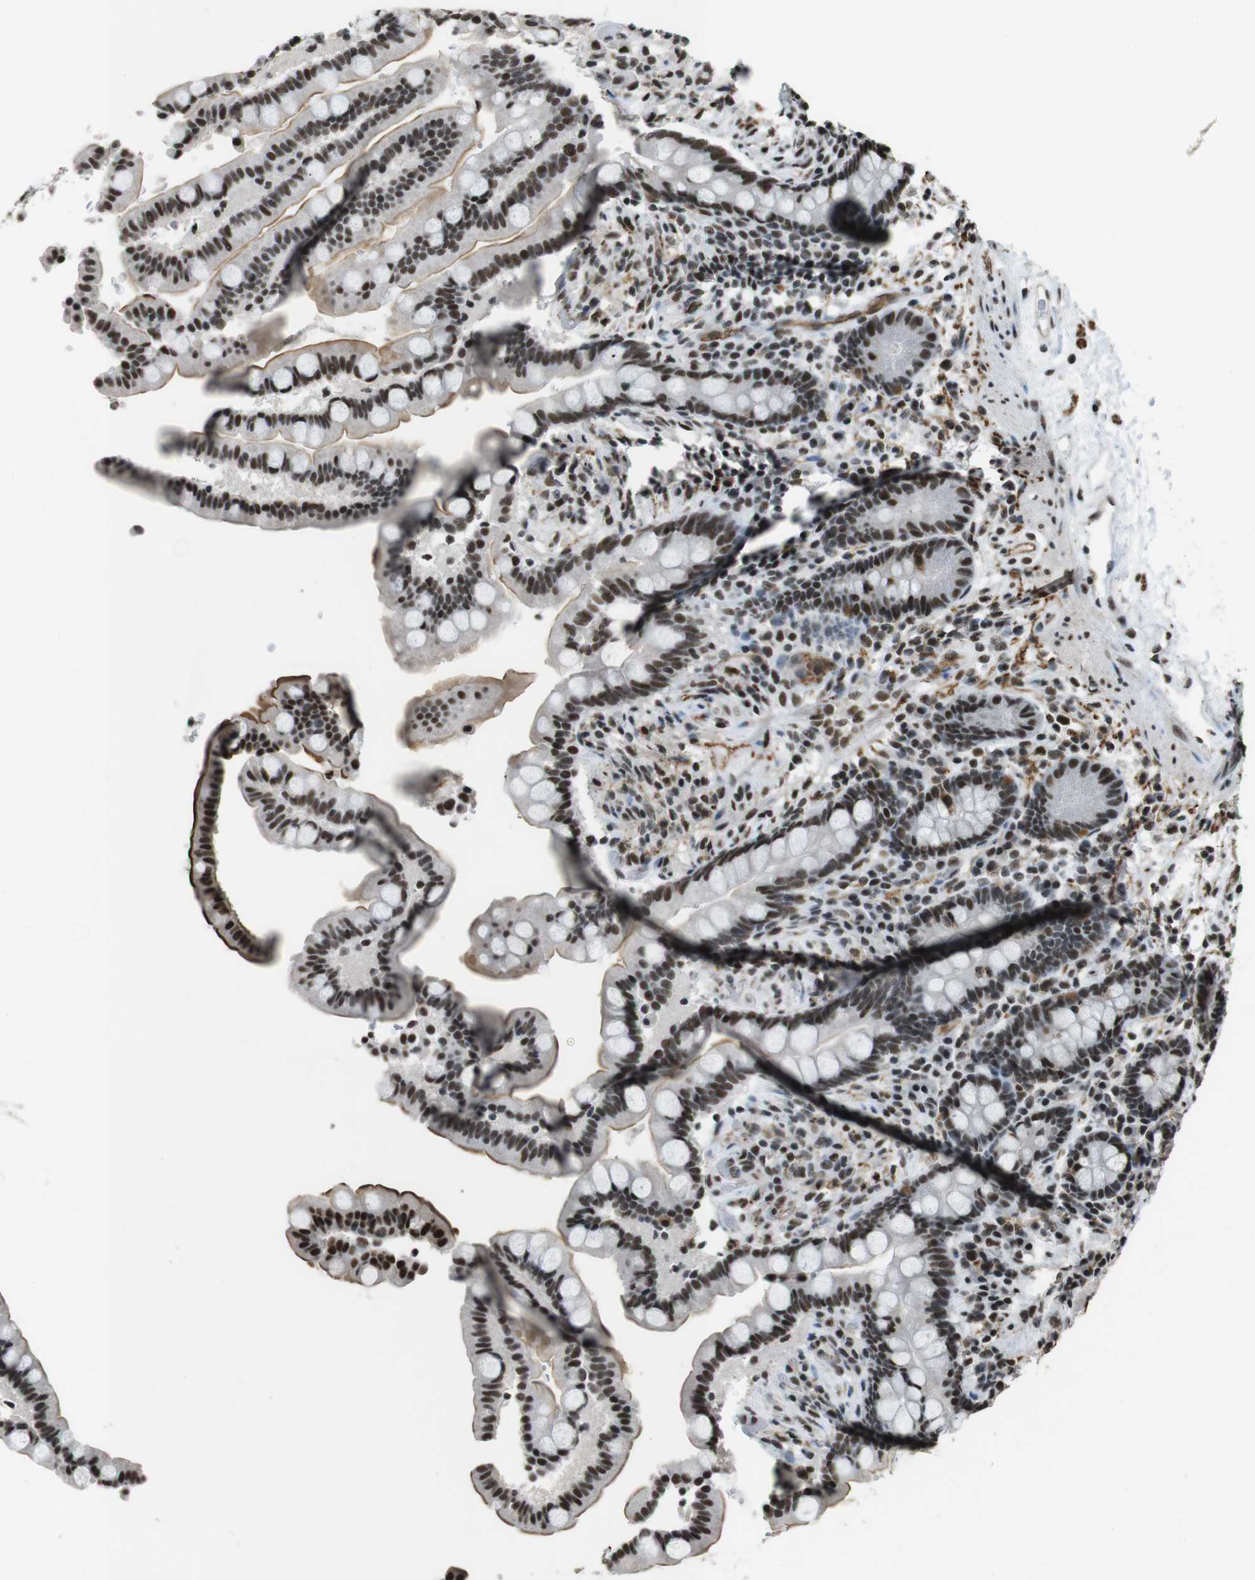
{"staining": {"intensity": "moderate", "quantity": ">75%", "location": "cytoplasmic/membranous"}, "tissue": "colon", "cell_type": "Endothelial cells", "image_type": "normal", "snomed": [{"axis": "morphology", "description": "Normal tissue, NOS"}, {"axis": "topography", "description": "Colon"}], "caption": "Immunohistochemistry (IHC) micrograph of benign colon: colon stained using immunohistochemistry exhibits medium levels of moderate protein expression localized specifically in the cytoplasmic/membranous of endothelial cells, appearing as a cytoplasmic/membranous brown color.", "gene": "CSNK2B", "patient": {"sex": "male", "age": 73}}